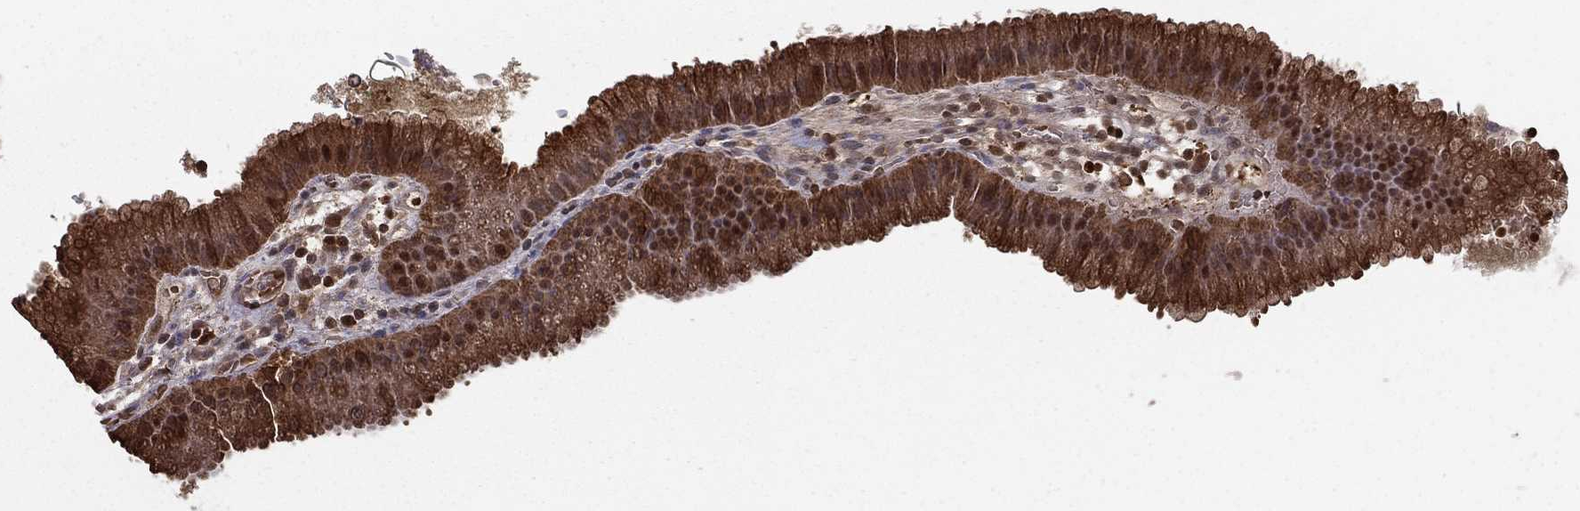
{"staining": {"intensity": "strong", "quantity": ">75%", "location": "cytoplasmic/membranous"}, "tissue": "gallbladder", "cell_type": "Glandular cells", "image_type": "normal", "snomed": [{"axis": "morphology", "description": "Normal tissue, NOS"}, {"axis": "topography", "description": "Gallbladder"}], "caption": "High-magnification brightfield microscopy of benign gallbladder stained with DAB (brown) and counterstained with hematoxylin (blue). glandular cells exhibit strong cytoplasmic/membranous staining is identified in approximately>75% of cells.", "gene": "SLC6A6", "patient": {"sex": "male", "age": 67}}